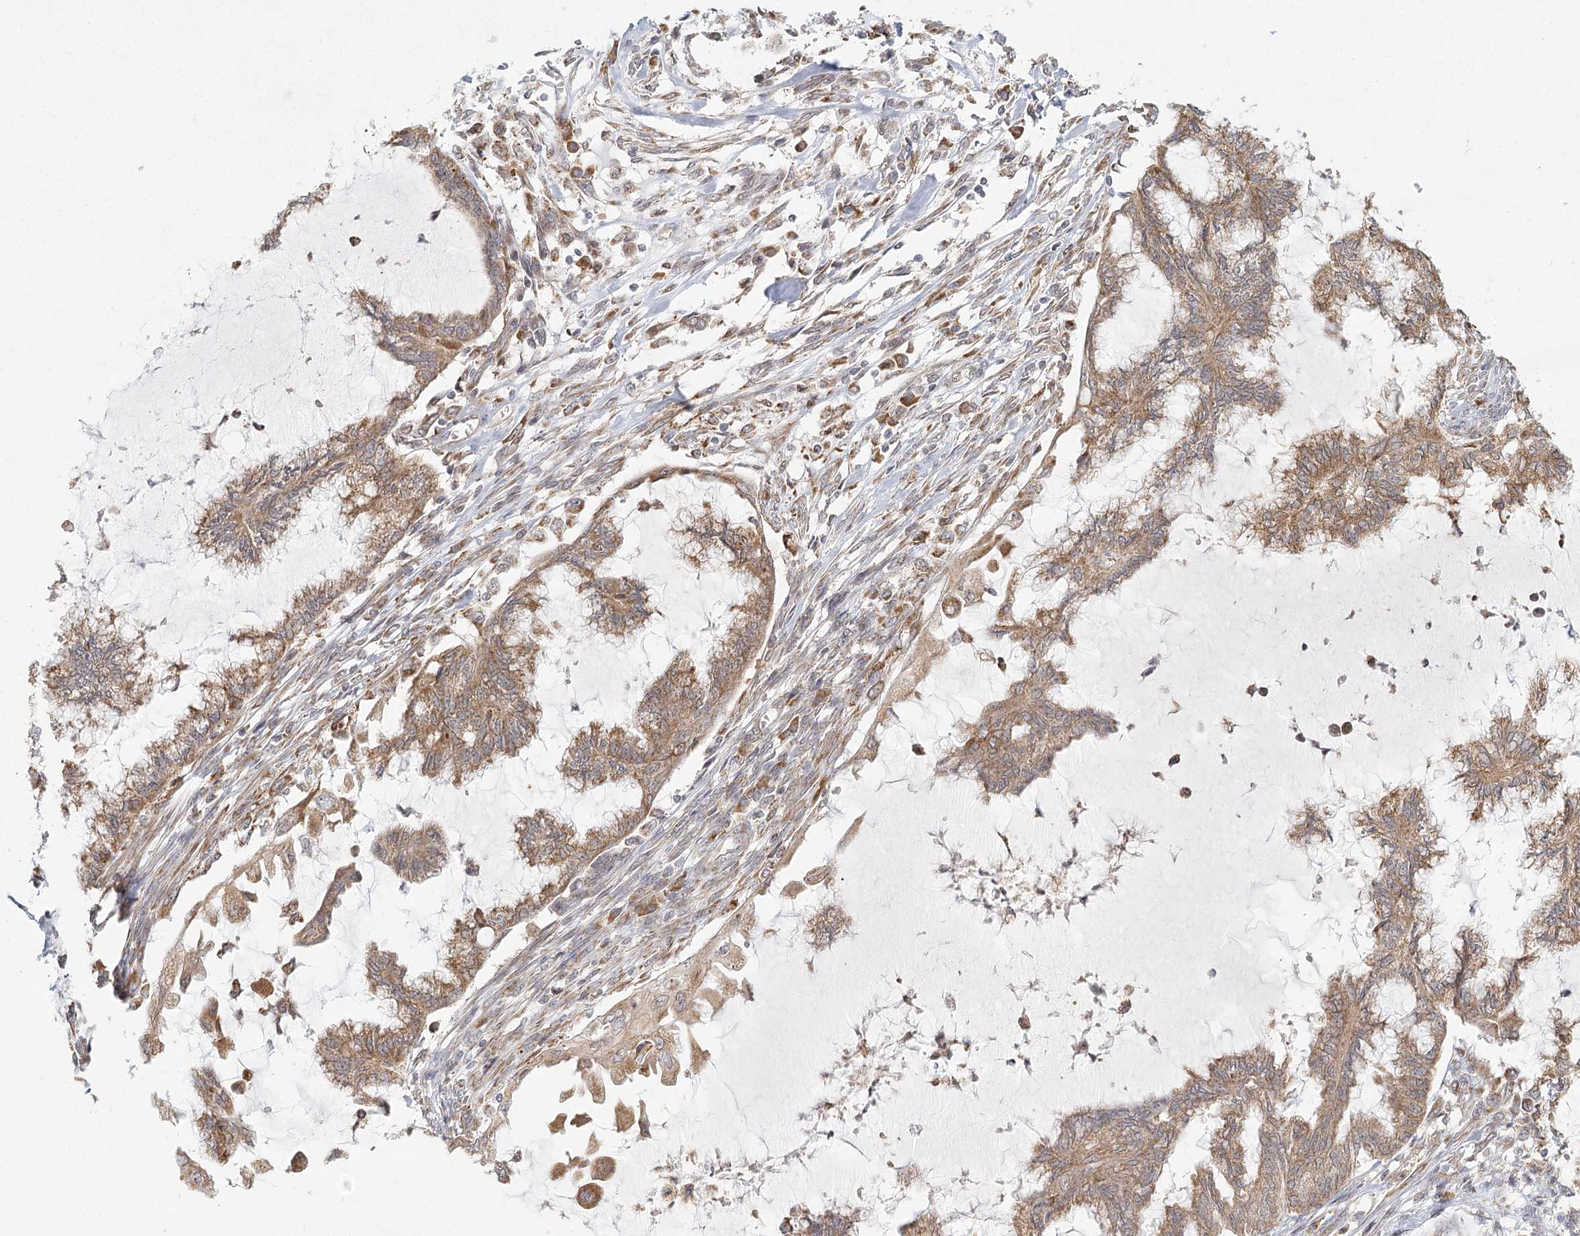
{"staining": {"intensity": "moderate", "quantity": ">75%", "location": "cytoplasmic/membranous"}, "tissue": "endometrial cancer", "cell_type": "Tumor cells", "image_type": "cancer", "snomed": [{"axis": "morphology", "description": "Adenocarcinoma, NOS"}, {"axis": "topography", "description": "Endometrium"}], "caption": "High-magnification brightfield microscopy of endometrial adenocarcinoma stained with DAB (brown) and counterstained with hematoxylin (blue). tumor cells exhibit moderate cytoplasmic/membranous positivity is present in about>75% of cells. Using DAB (brown) and hematoxylin (blue) stains, captured at high magnification using brightfield microscopy.", "gene": "LACTB", "patient": {"sex": "female", "age": 86}}